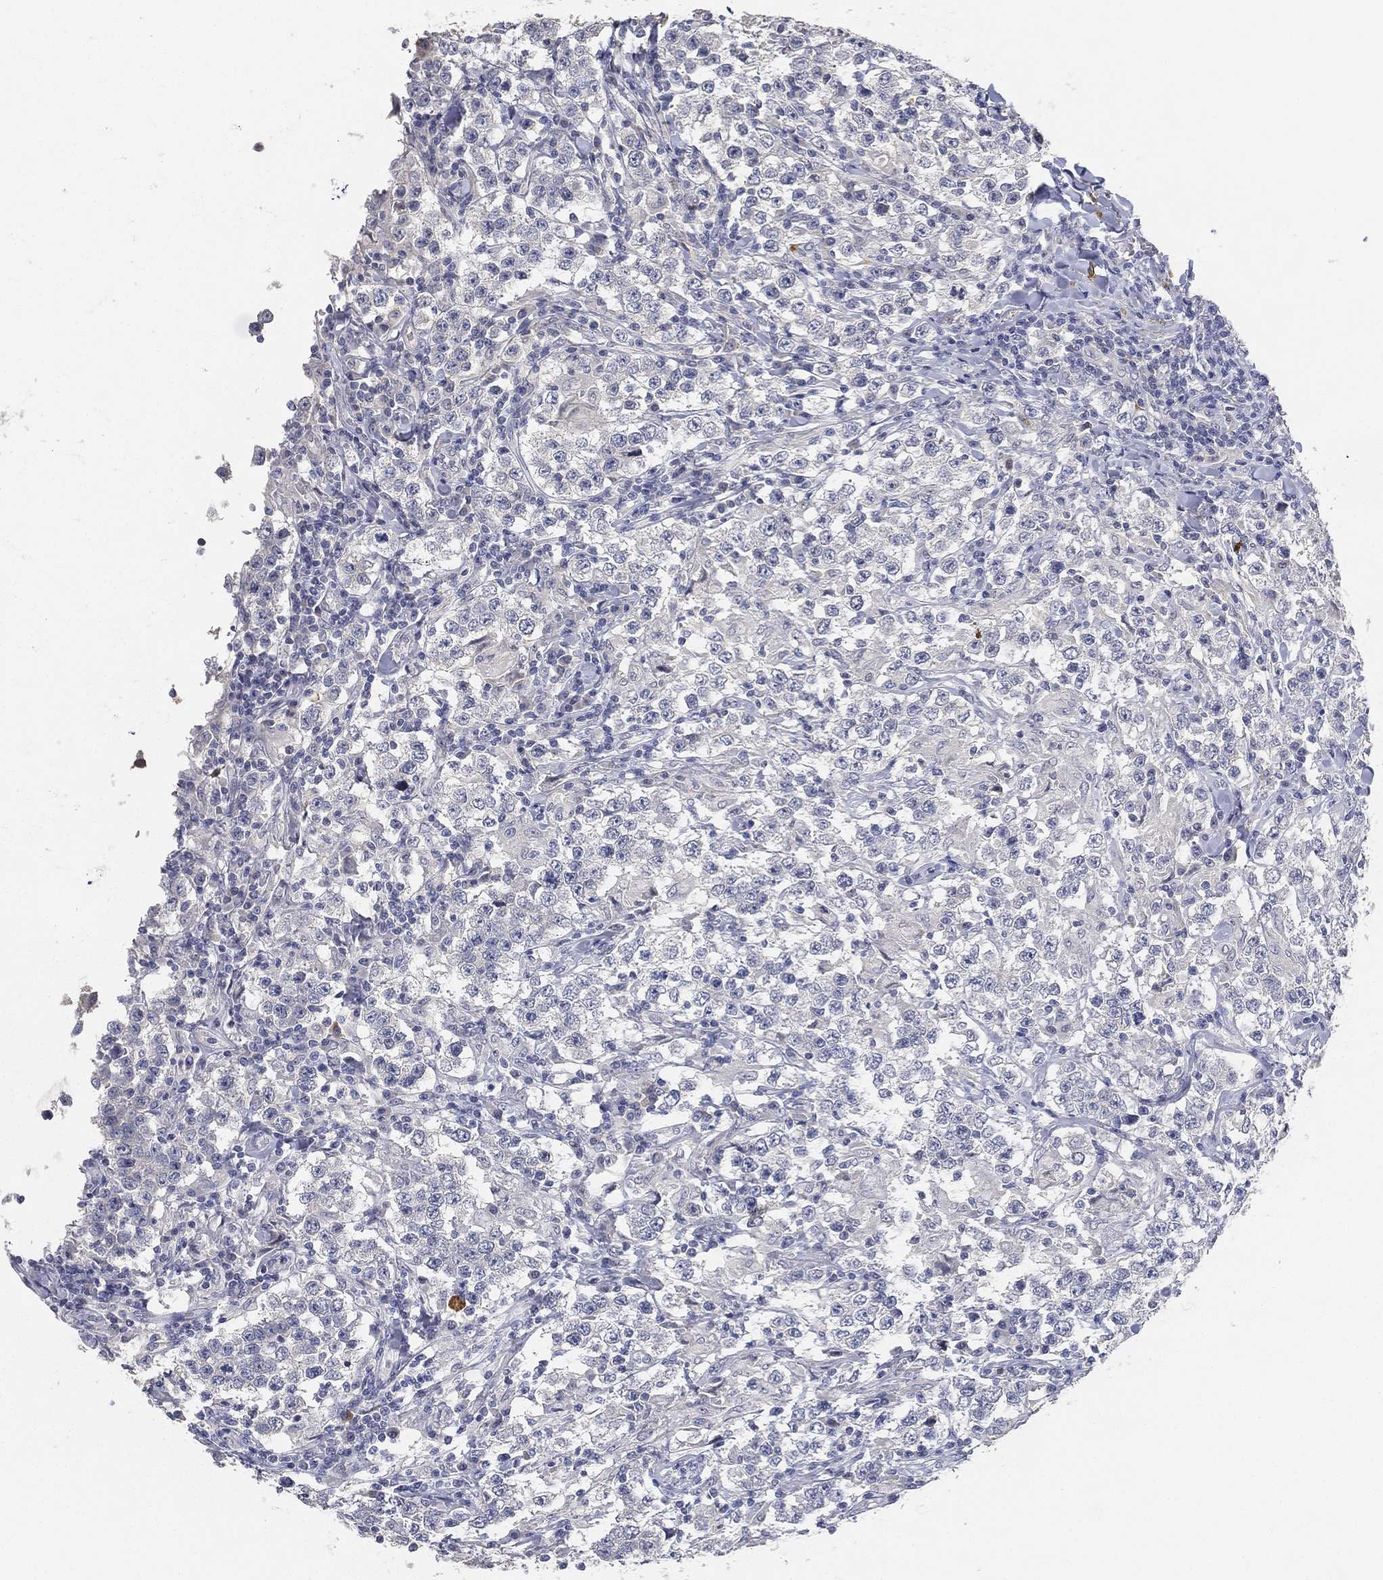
{"staining": {"intensity": "negative", "quantity": "none", "location": "none"}, "tissue": "testis cancer", "cell_type": "Tumor cells", "image_type": "cancer", "snomed": [{"axis": "morphology", "description": "Seminoma, NOS"}, {"axis": "morphology", "description": "Carcinoma, Embryonal, NOS"}, {"axis": "topography", "description": "Testis"}], "caption": "DAB (3,3'-diaminobenzidine) immunohistochemical staining of human testis cancer (seminoma) shows no significant staining in tumor cells. (Brightfield microscopy of DAB IHC at high magnification).", "gene": "GPR61", "patient": {"sex": "male", "age": 41}}